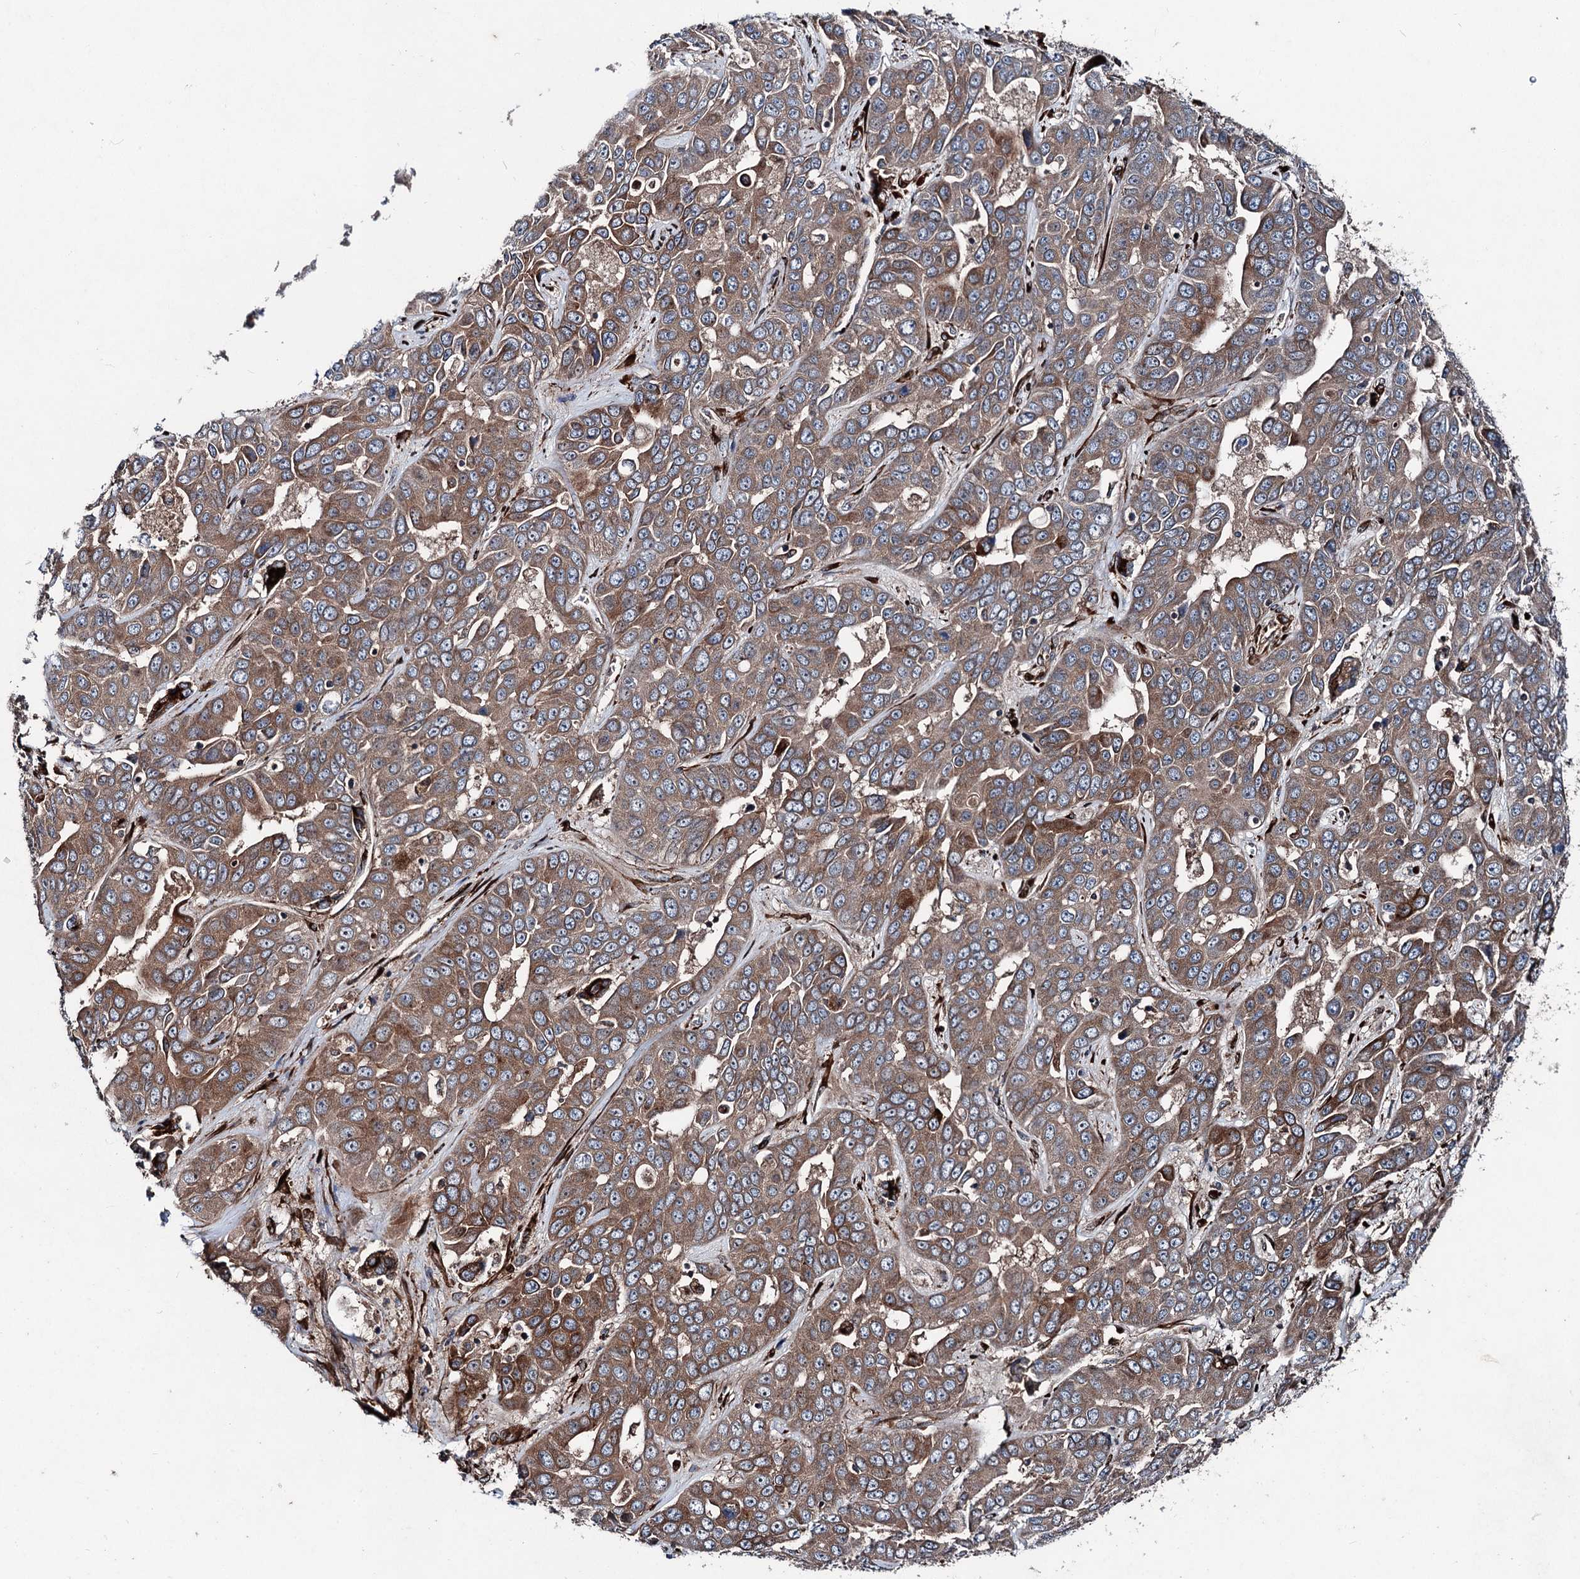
{"staining": {"intensity": "moderate", "quantity": ">75%", "location": "cytoplasmic/membranous"}, "tissue": "liver cancer", "cell_type": "Tumor cells", "image_type": "cancer", "snomed": [{"axis": "morphology", "description": "Cholangiocarcinoma"}, {"axis": "topography", "description": "Liver"}], "caption": "An image of liver cancer stained for a protein demonstrates moderate cytoplasmic/membranous brown staining in tumor cells.", "gene": "DDIAS", "patient": {"sex": "female", "age": 52}}